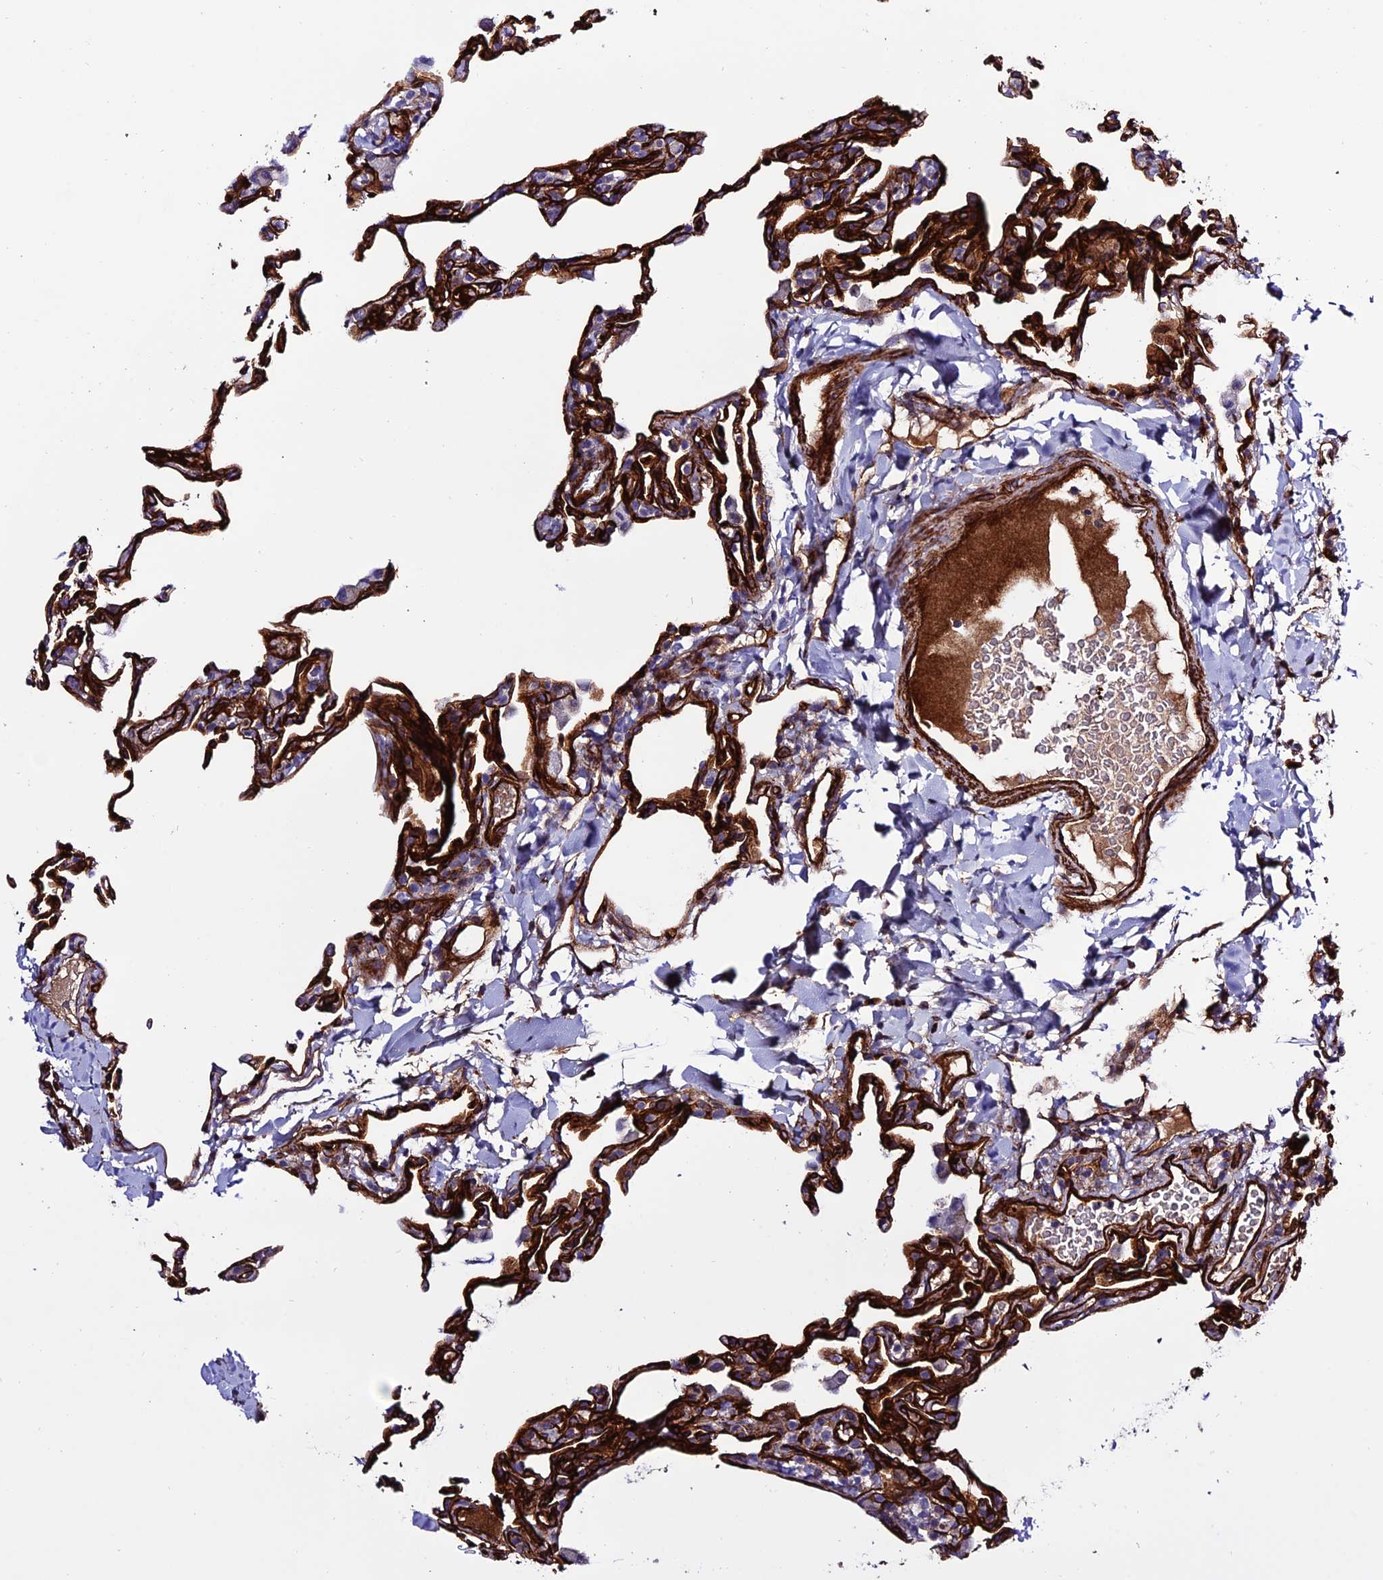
{"staining": {"intensity": "strong", "quantity": "25%-75%", "location": "cytoplasmic/membranous"}, "tissue": "lung", "cell_type": "Alveolar cells", "image_type": "normal", "snomed": [{"axis": "morphology", "description": "Normal tissue, NOS"}, {"axis": "topography", "description": "Lung"}], "caption": "Immunohistochemistry (IHC) image of unremarkable human lung stained for a protein (brown), which demonstrates high levels of strong cytoplasmic/membranous staining in about 25%-75% of alveolar cells.", "gene": "REX1BD", "patient": {"sex": "male", "age": 20}}